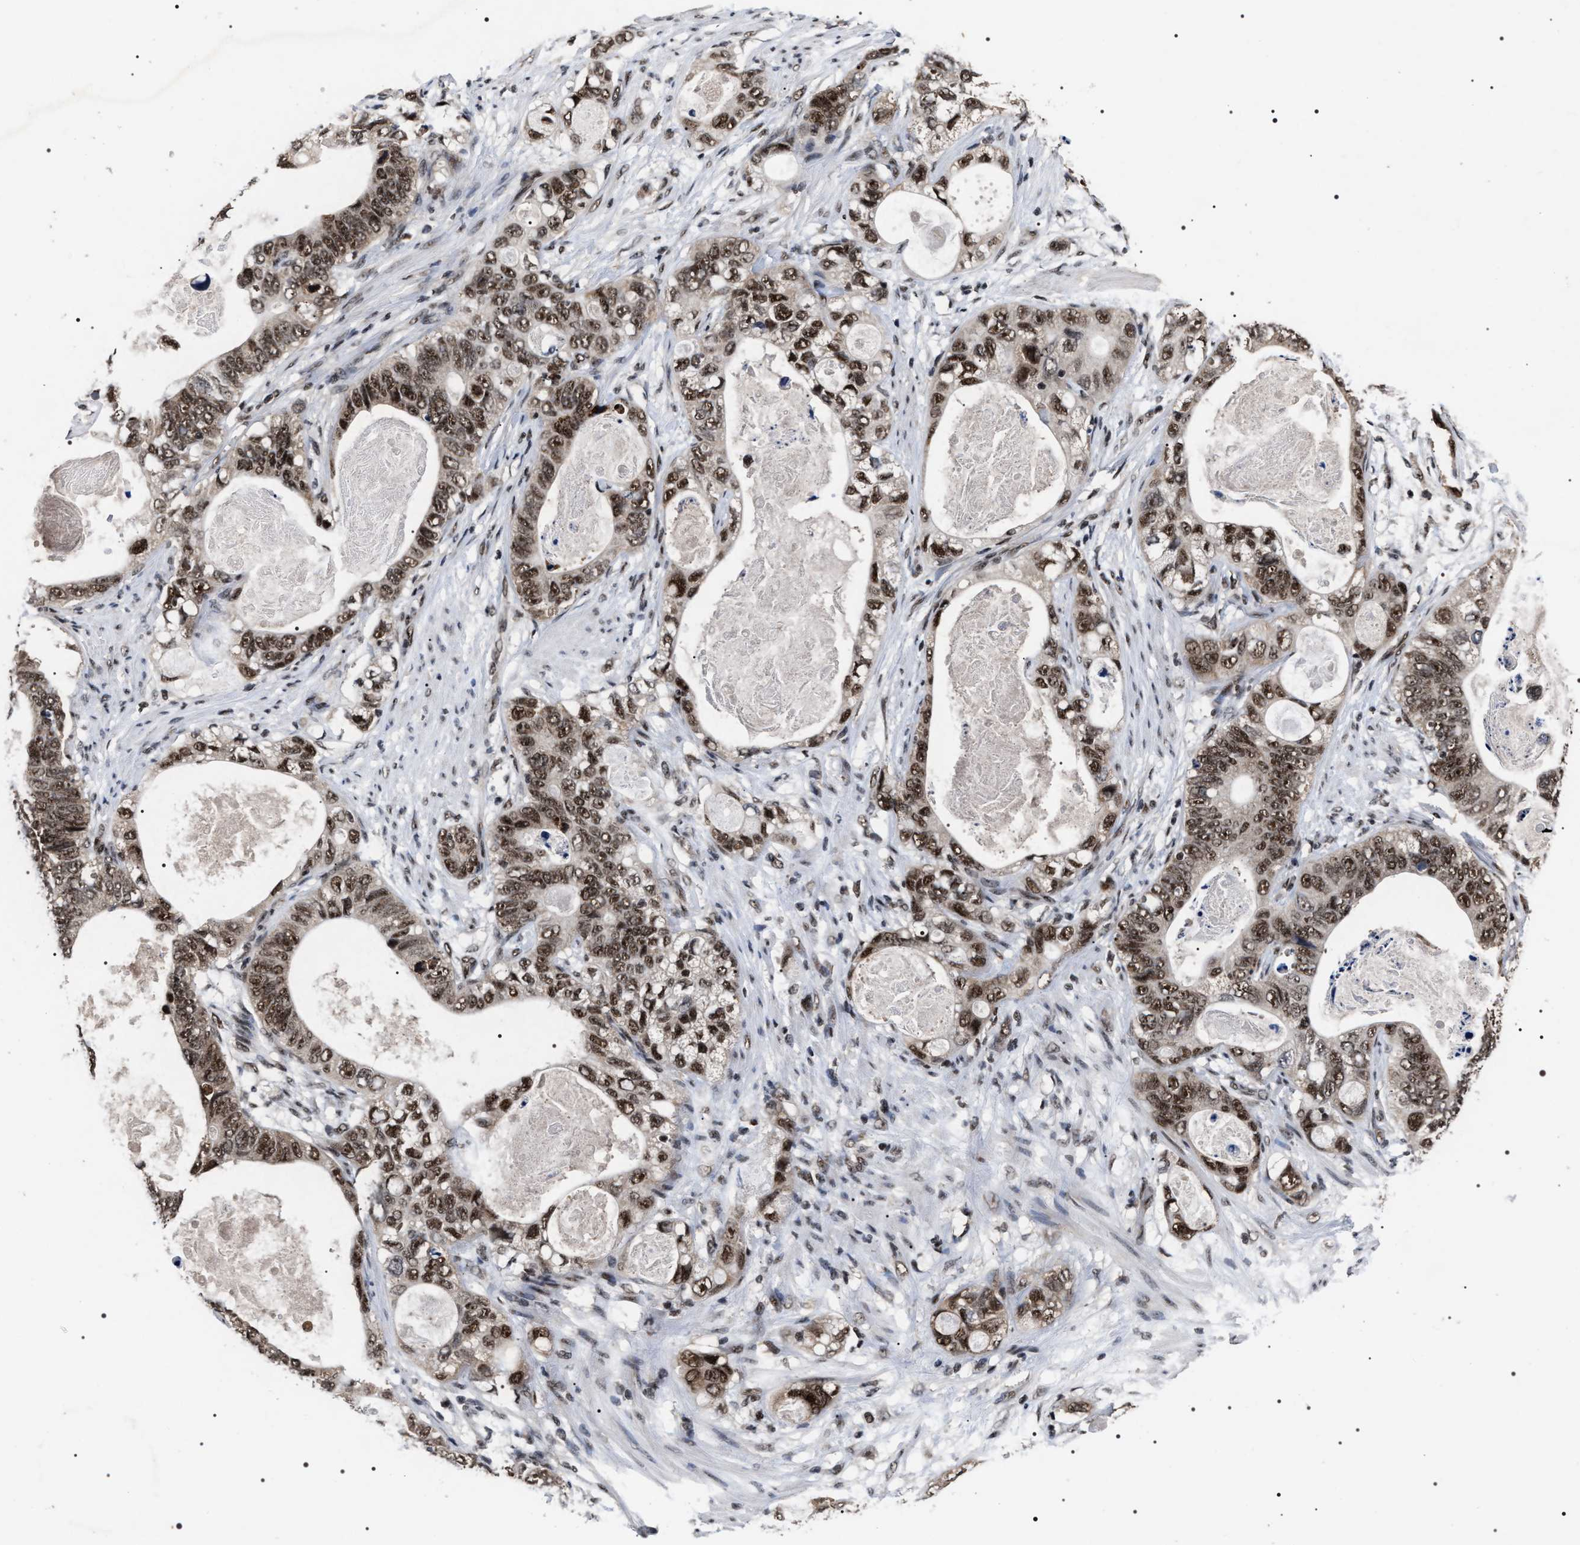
{"staining": {"intensity": "strong", "quantity": ">75%", "location": "nuclear"}, "tissue": "stomach cancer", "cell_type": "Tumor cells", "image_type": "cancer", "snomed": [{"axis": "morphology", "description": "Normal tissue, NOS"}, {"axis": "morphology", "description": "Adenocarcinoma, NOS"}, {"axis": "topography", "description": "Stomach"}], "caption": "Human adenocarcinoma (stomach) stained with a protein marker displays strong staining in tumor cells.", "gene": "RRP1B", "patient": {"sex": "female", "age": 89}}